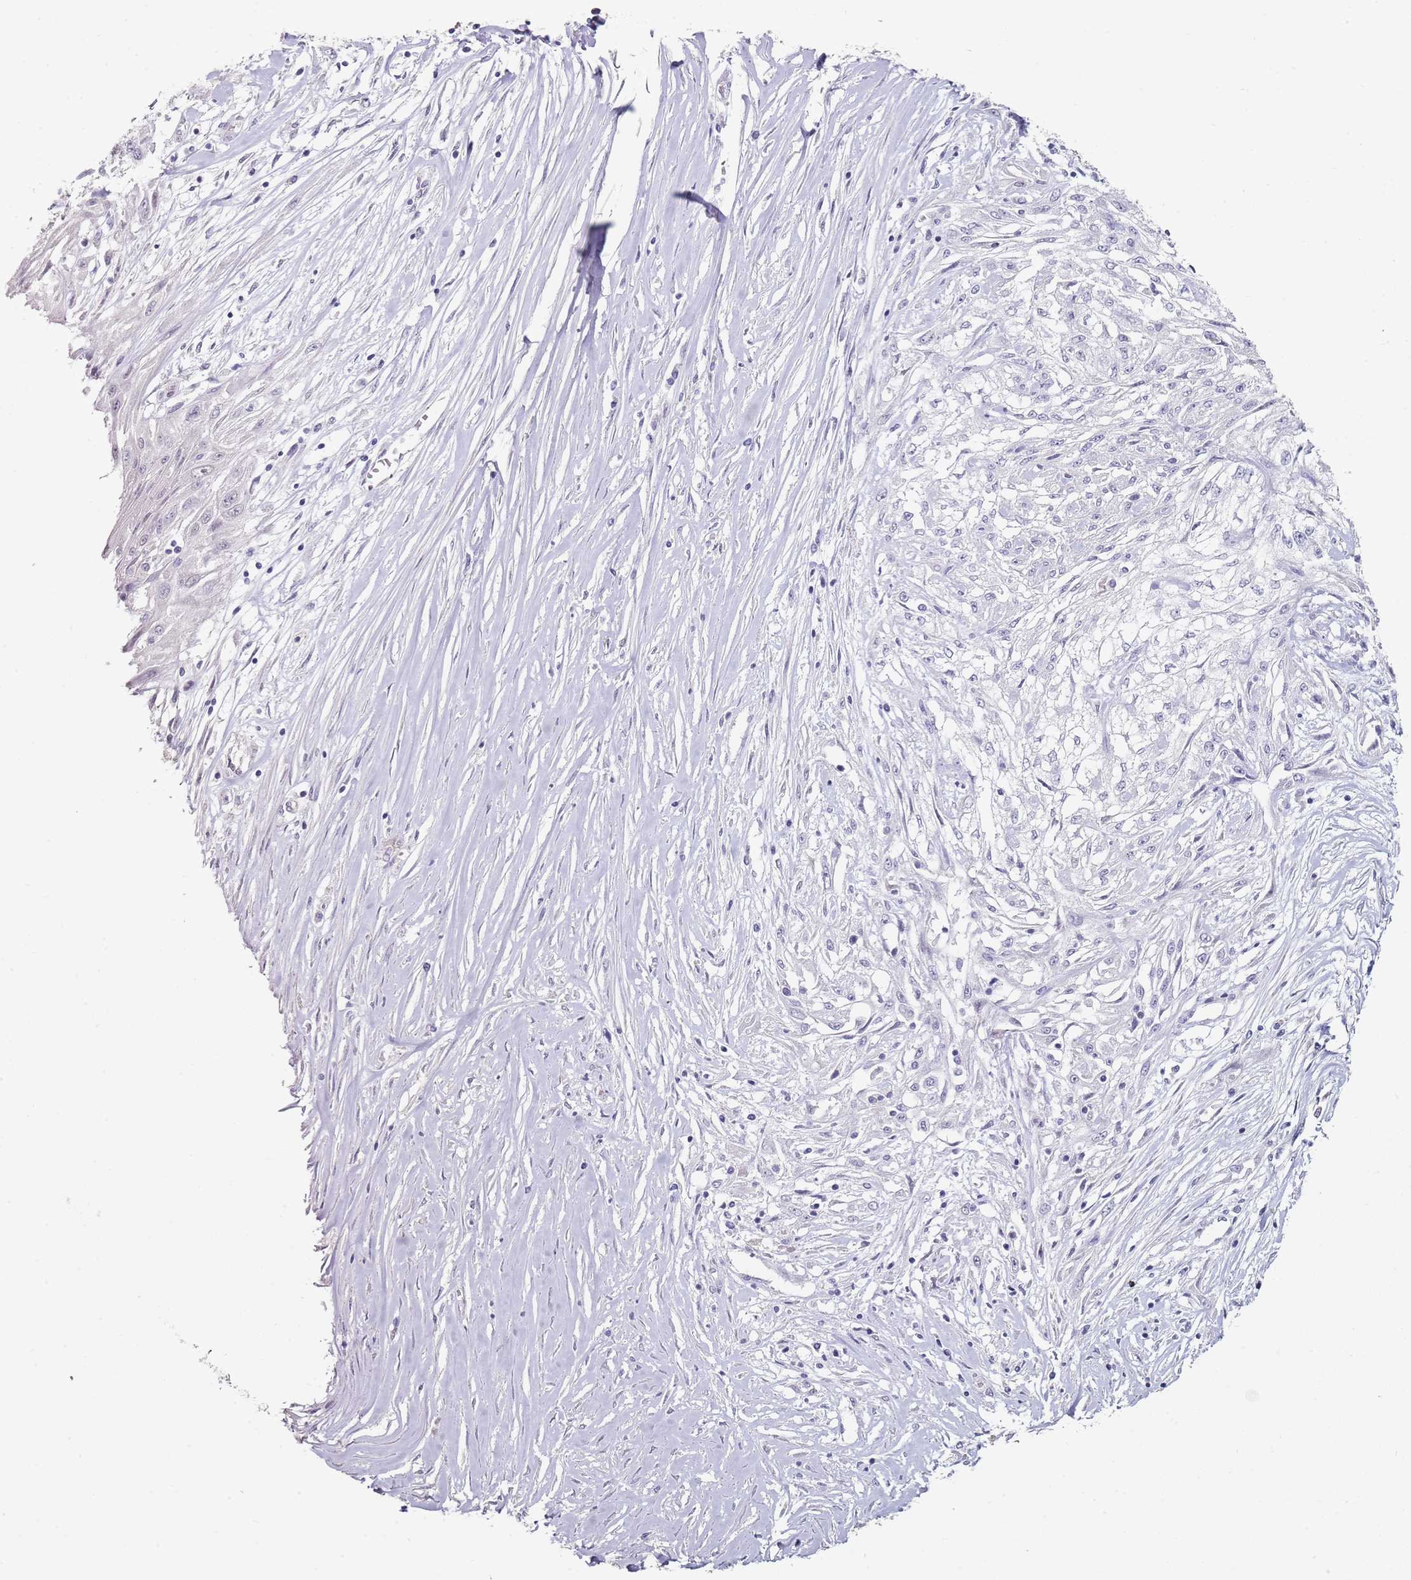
{"staining": {"intensity": "negative", "quantity": "none", "location": "none"}, "tissue": "skin cancer", "cell_type": "Tumor cells", "image_type": "cancer", "snomed": [{"axis": "morphology", "description": "Squamous cell carcinoma, NOS"}, {"axis": "morphology", "description": "Squamous cell carcinoma, metastatic, NOS"}, {"axis": "topography", "description": "Skin"}, {"axis": "topography", "description": "Lymph node"}], "caption": "IHC photomicrograph of neoplastic tissue: skin cancer (metastatic squamous cell carcinoma) stained with DAB reveals no significant protein staining in tumor cells.", "gene": "DNAH11", "patient": {"sex": "male", "age": 75}}